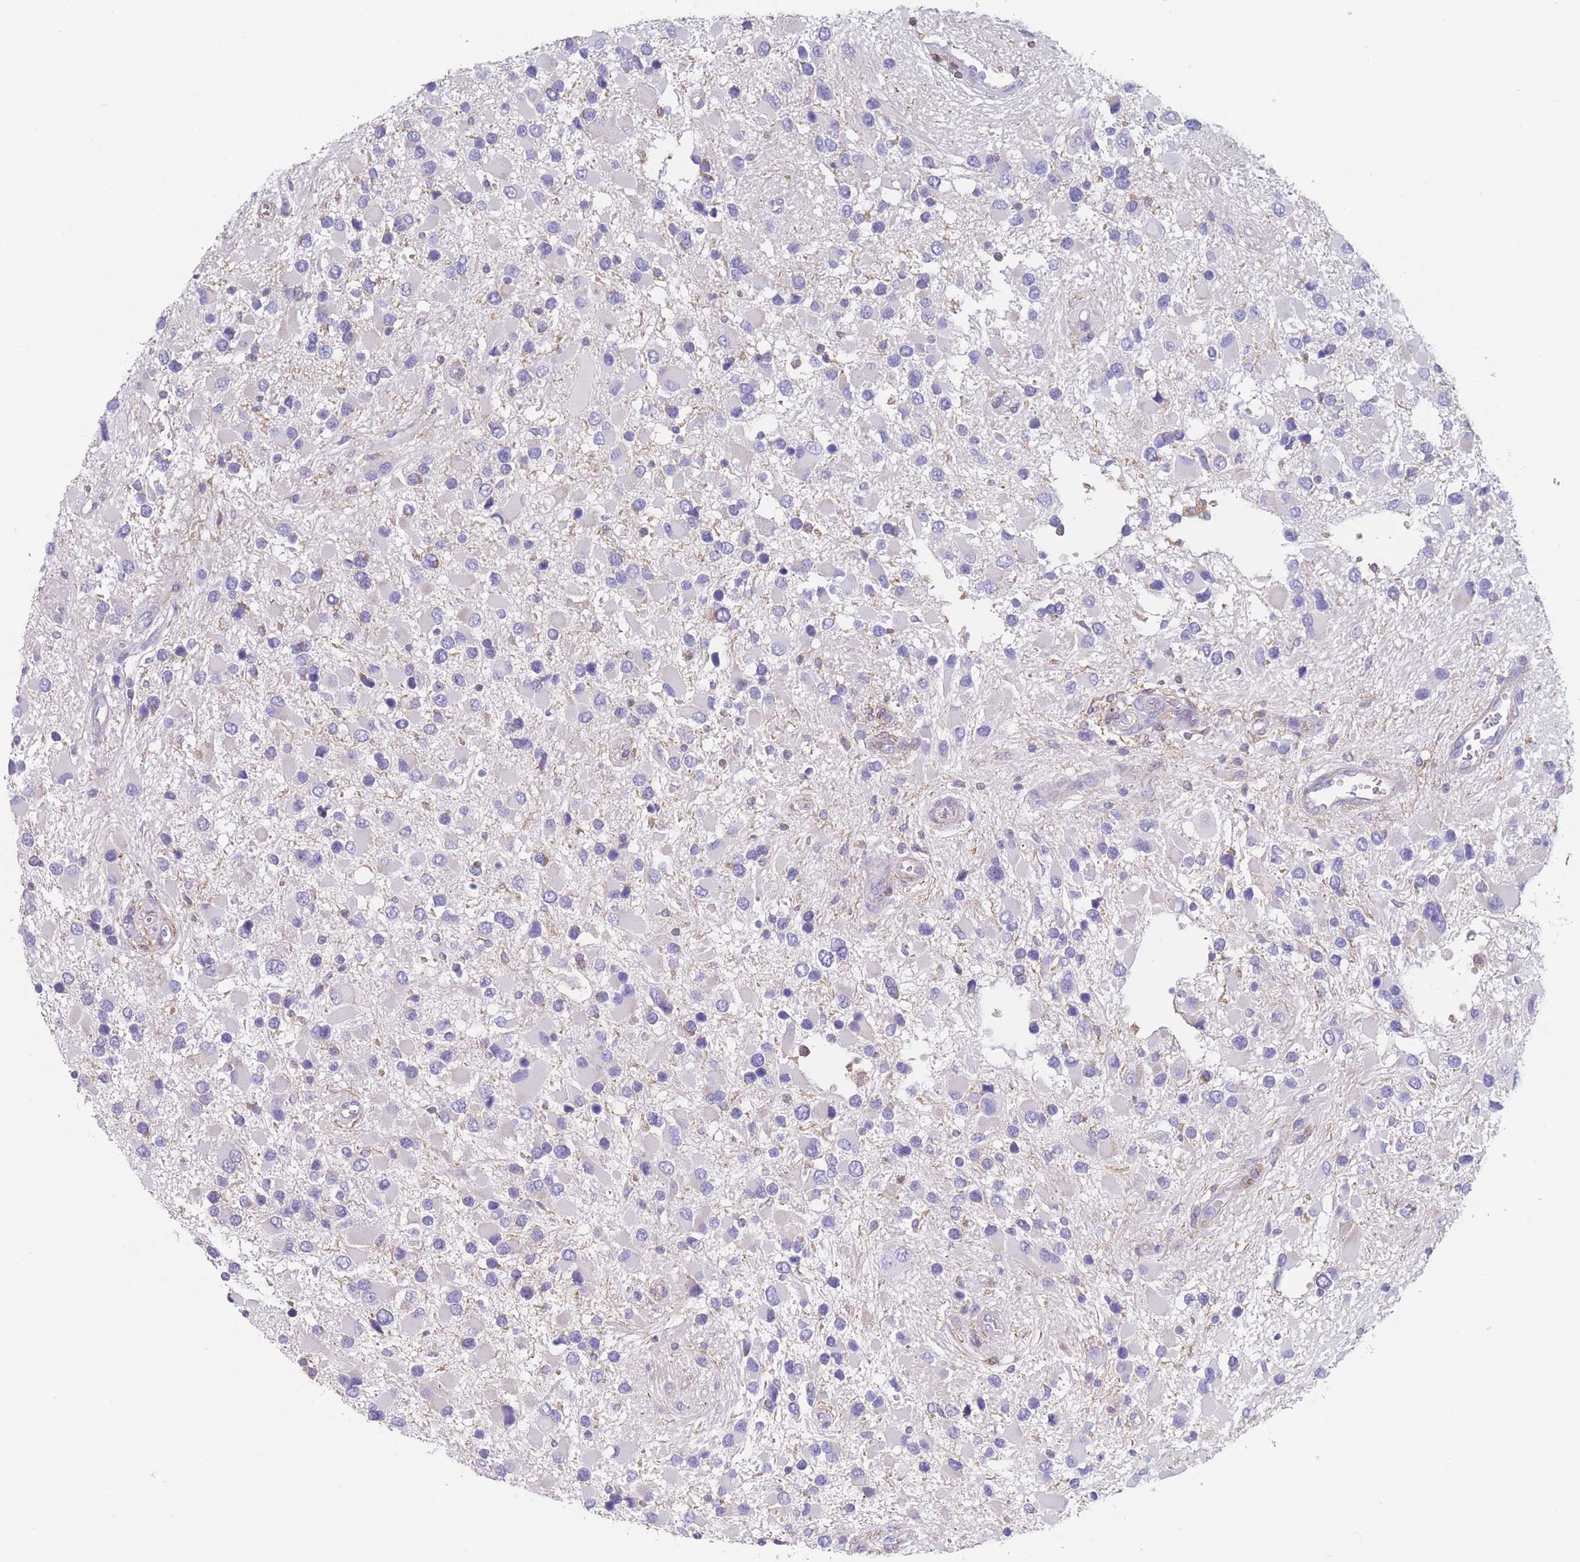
{"staining": {"intensity": "negative", "quantity": "none", "location": "none"}, "tissue": "glioma", "cell_type": "Tumor cells", "image_type": "cancer", "snomed": [{"axis": "morphology", "description": "Glioma, malignant, High grade"}, {"axis": "topography", "description": "Brain"}], "caption": "Immunohistochemistry (IHC) histopathology image of malignant glioma (high-grade) stained for a protein (brown), which displays no staining in tumor cells.", "gene": "ADH1A", "patient": {"sex": "male", "age": 53}}